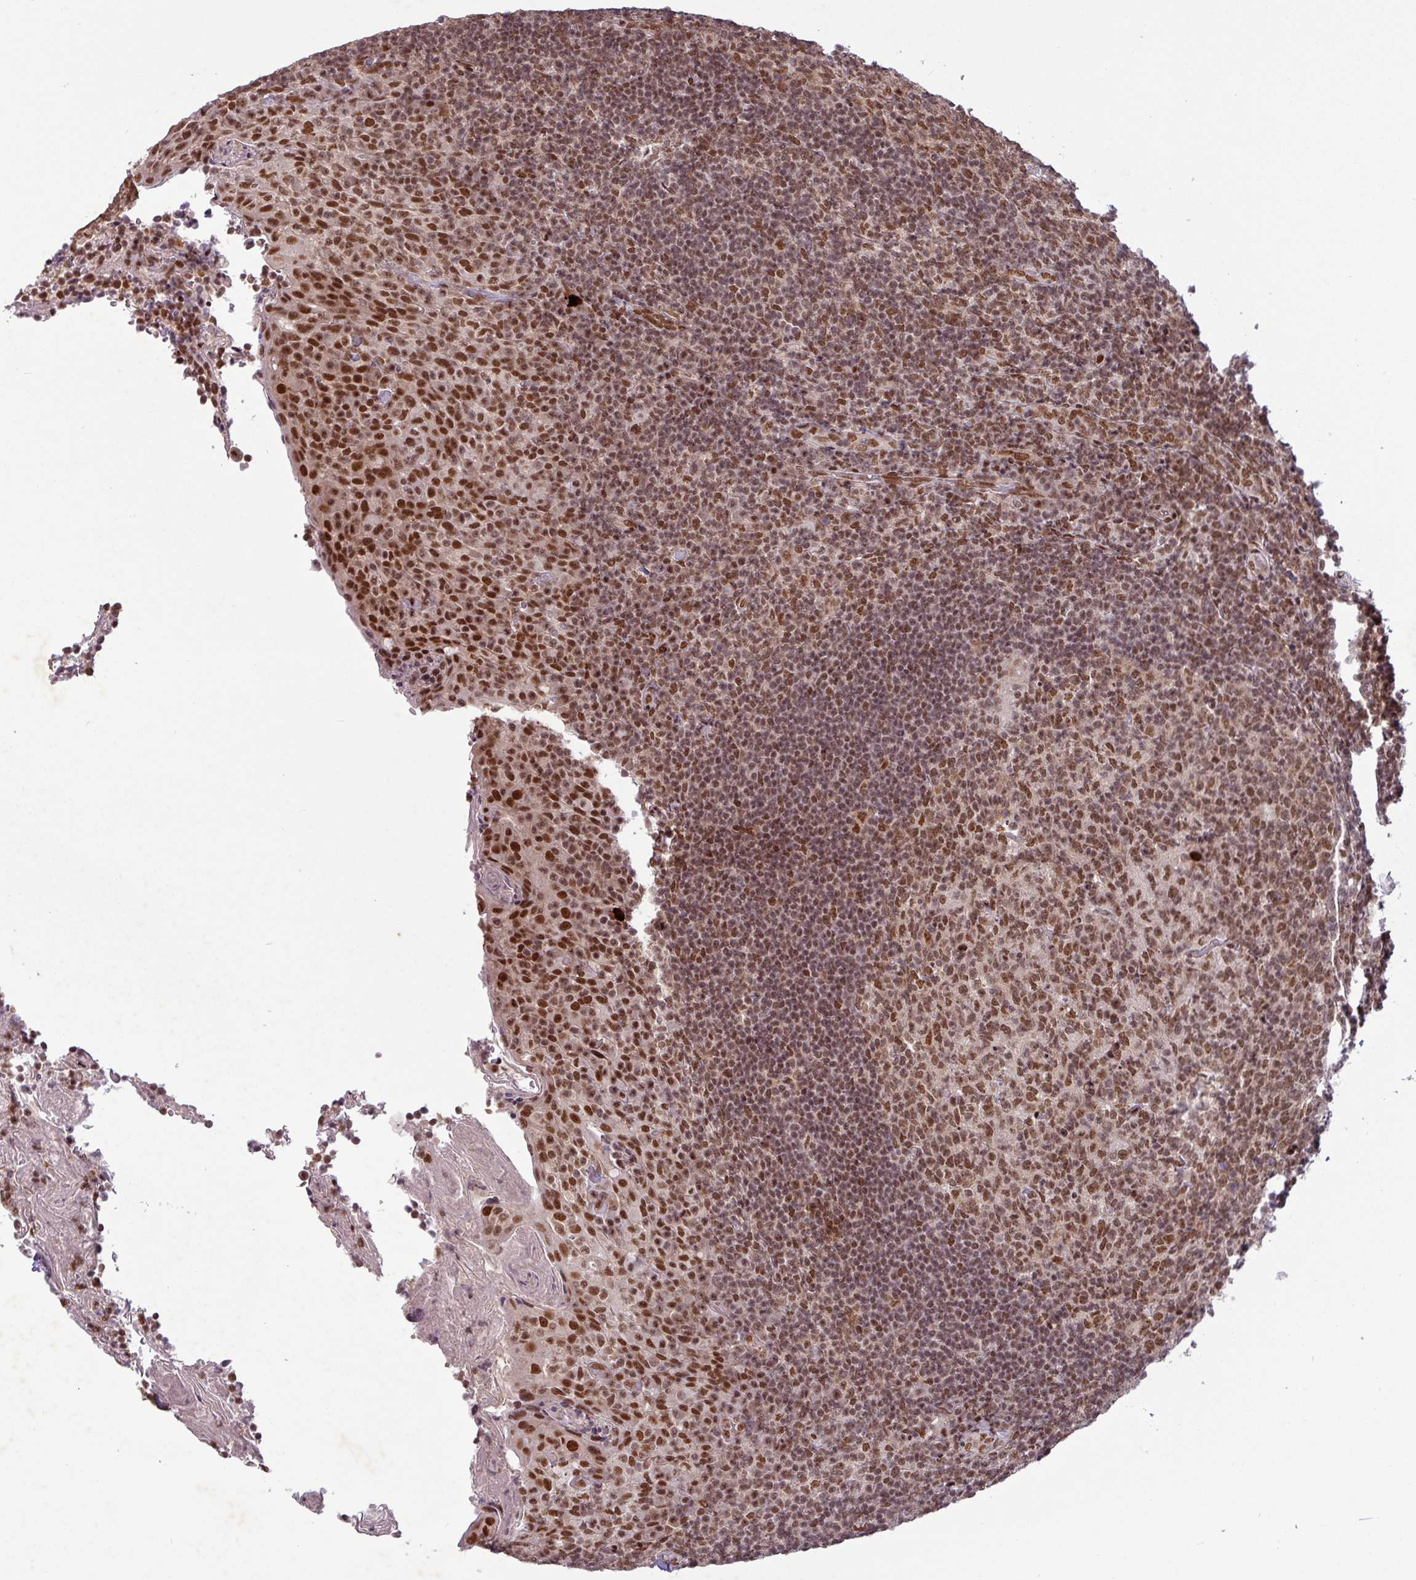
{"staining": {"intensity": "moderate", "quantity": ">75%", "location": "nuclear"}, "tissue": "tonsil", "cell_type": "Germinal center cells", "image_type": "normal", "snomed": [{"axis": "morphology", "description": "Normal tissue, NOS"}, {"axis": "topography", "description": "Tonsil"}], "caption": "The immunohistochemical stain labels moderate nuclear positivity in germinal center cells of normal tonsil. (IHC, brightfield microscopy, high magnification).", "gene": "SRSF2", "patient": {"sex": "female", "age": 10}}